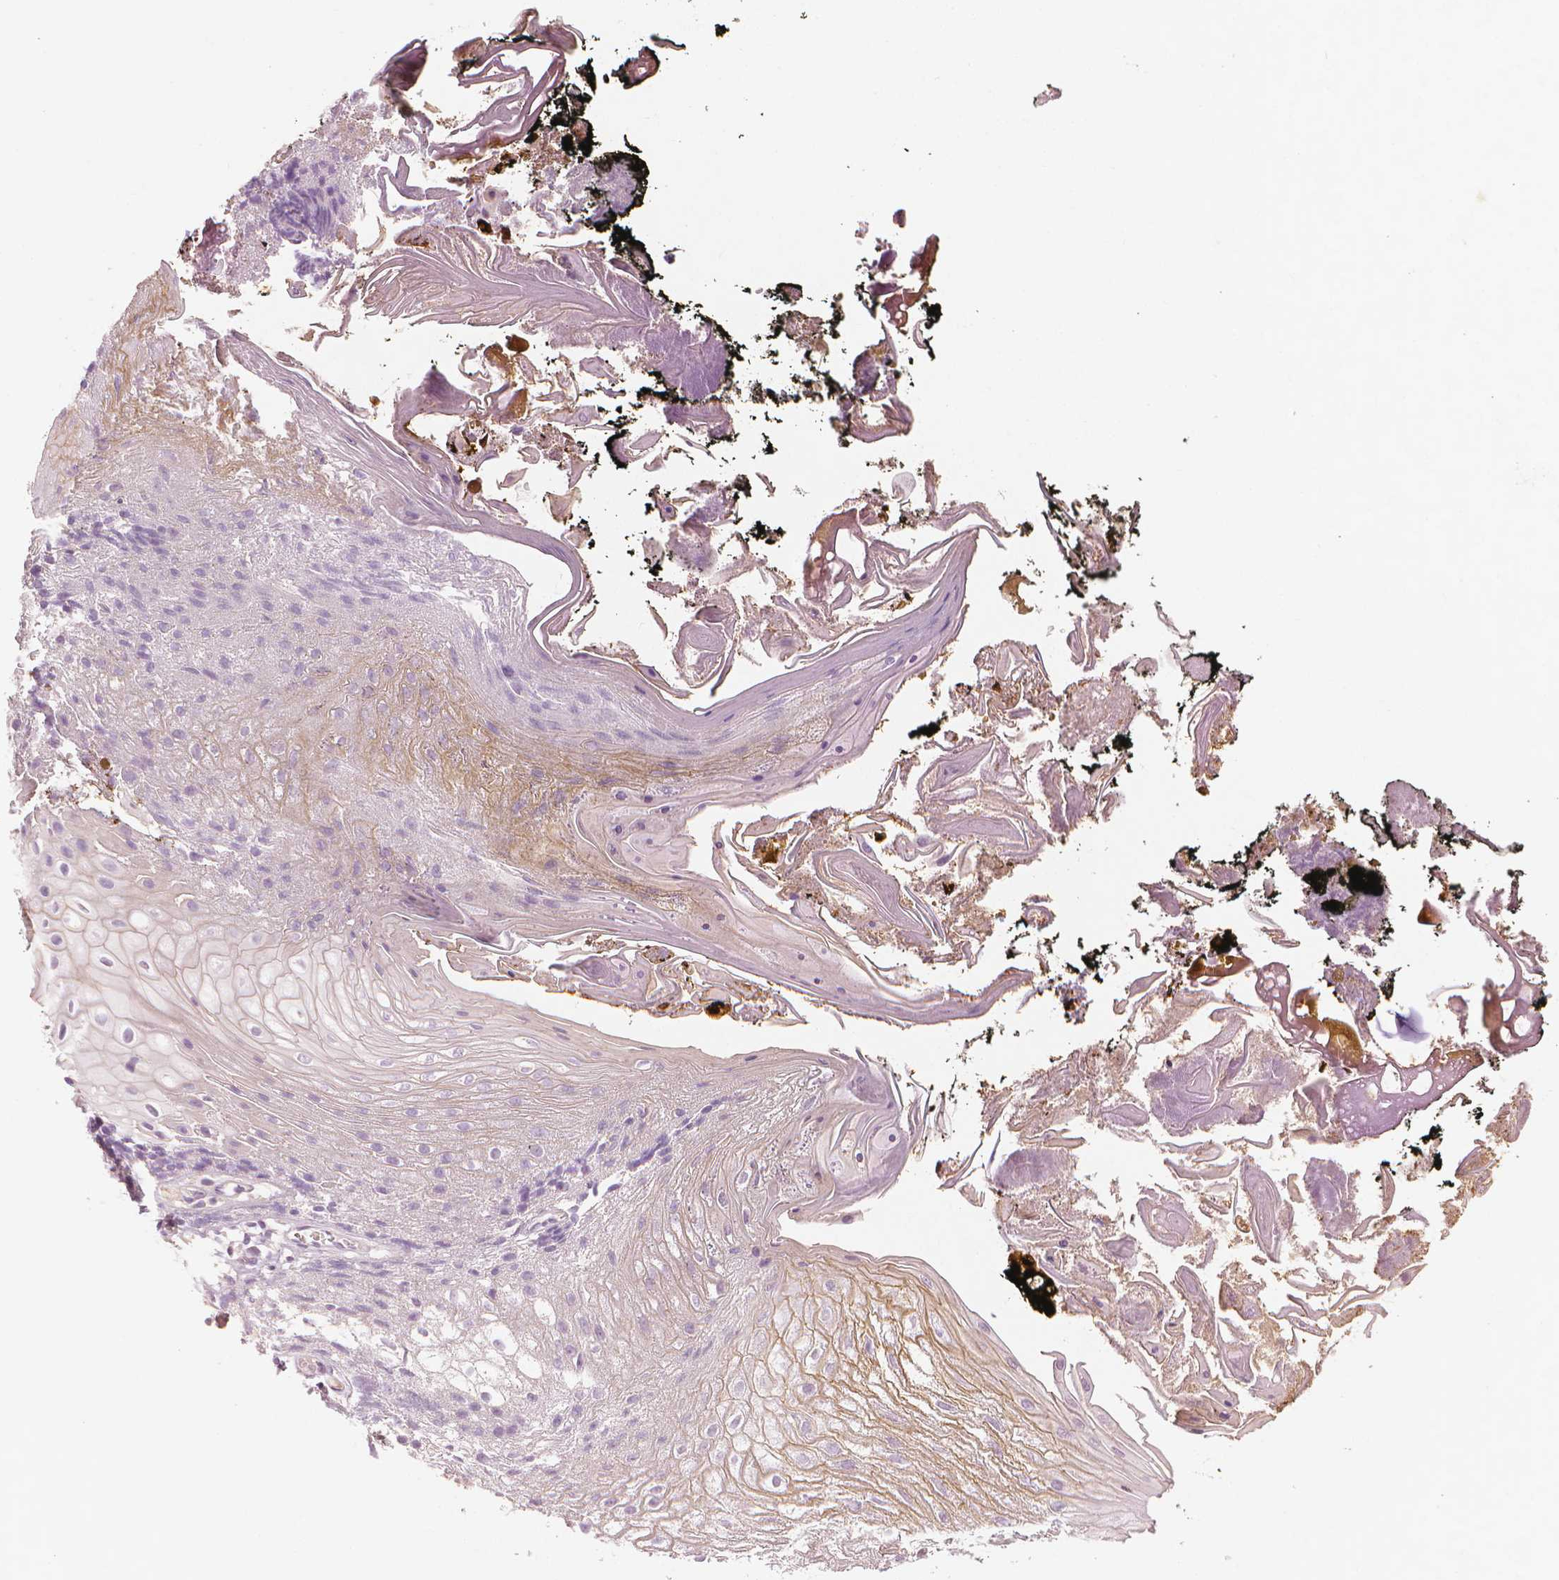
{"staining": {"intensity": "weak", "quantity": "<25%", "location": "cytoplasmic/membranous"}, "tissue": "oral mucosa", "cell_type": "Squamous epithelial cells", "image_type": "normal", "snomed": [{"axis": "morphology", "description": "Normal tissue, NOS"}, {"axis": "morphology", "description": "Squamous cell carcinoma, NOS"}, {"axis": "topography", "description": "Oral tissue"}, {"axis": "topography", "description": "Head-Neck"}], "caption": "High power microscopy photomicrograph of an IHC image of normal oral mucosa, revealing no significant expression in squamous epithelial cells.", "gene": "SAXO2", "patient": {"sex": "male", "age": 69}}